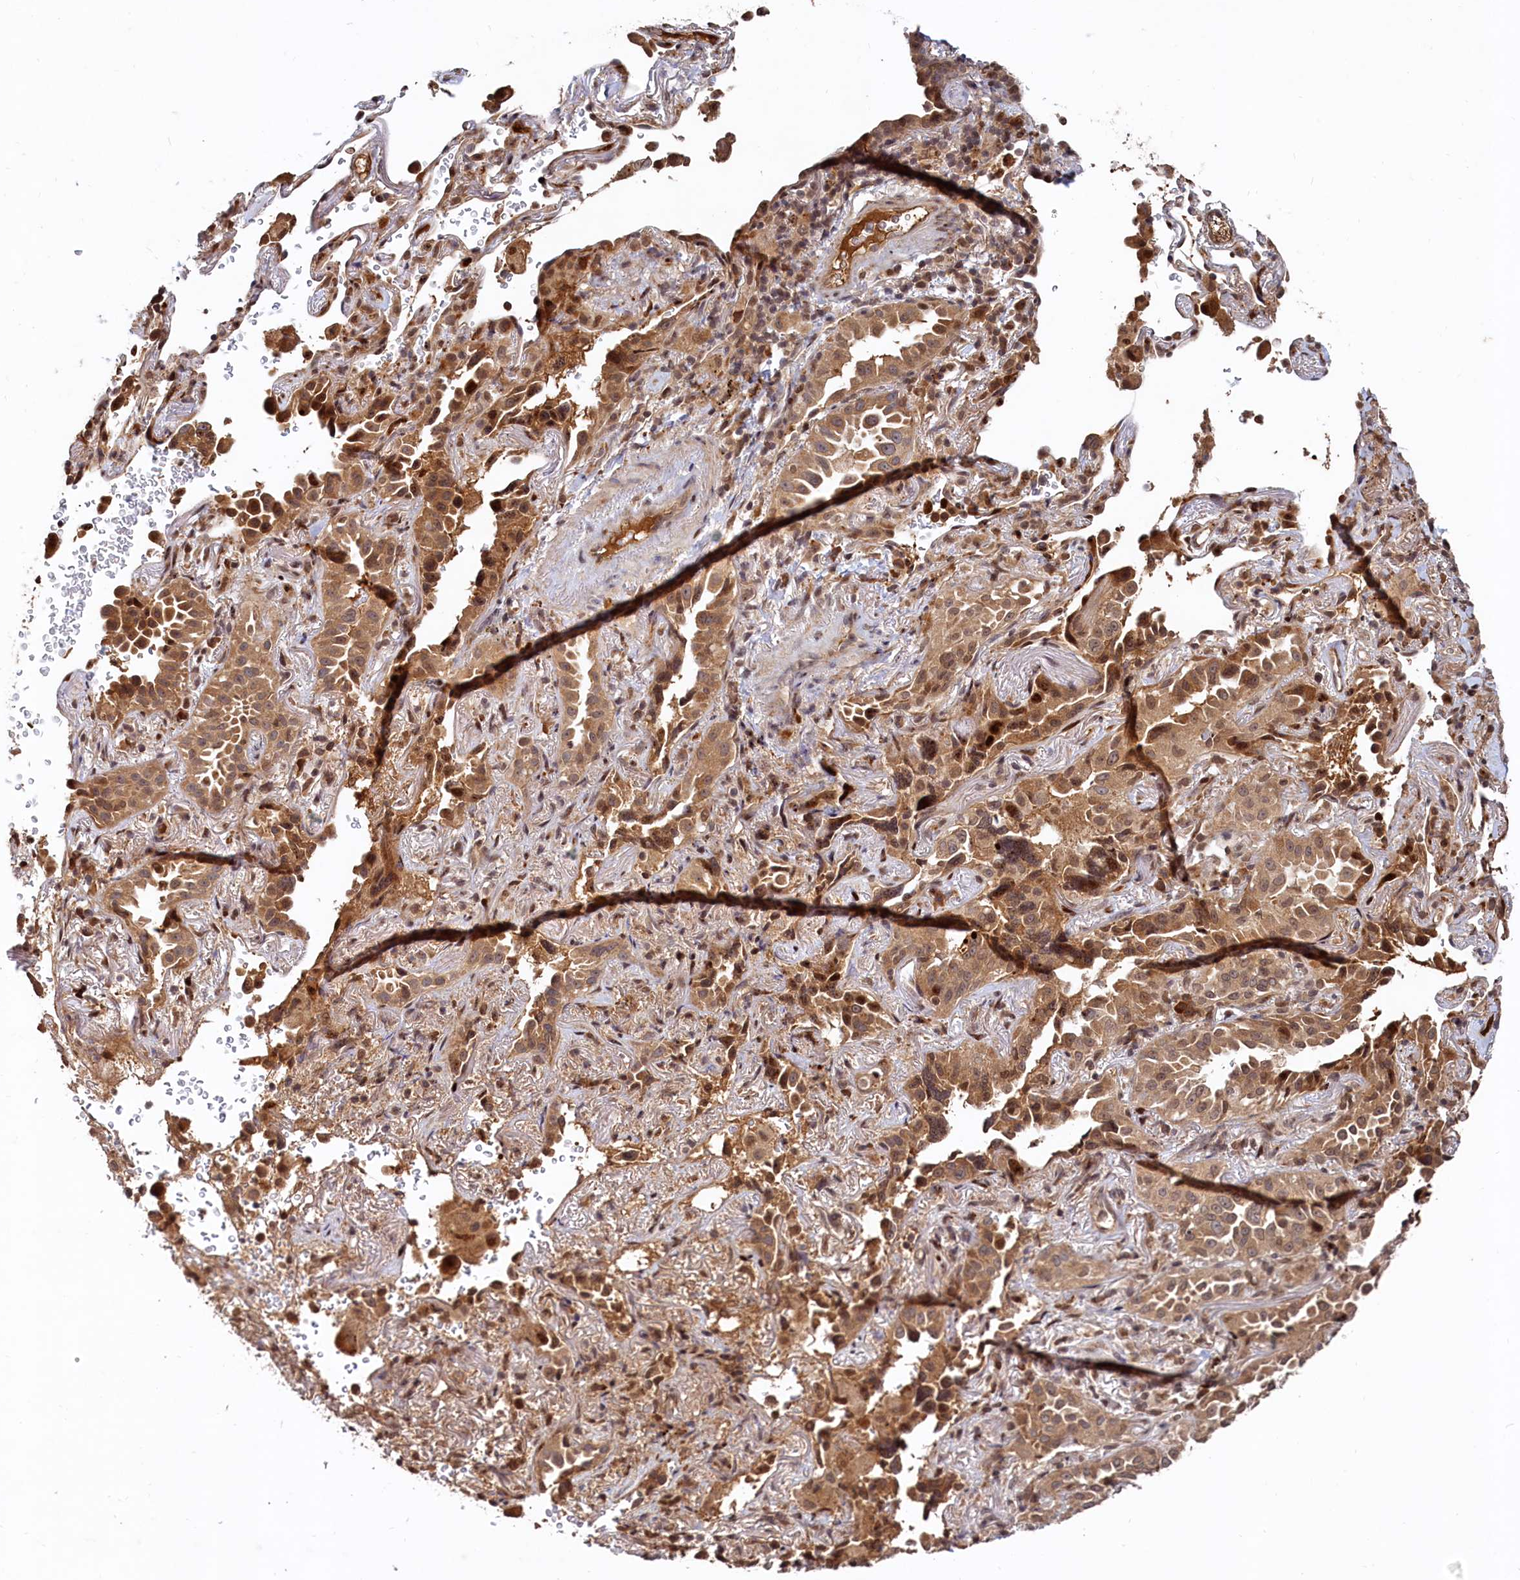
{"staining": {"intensity": "moderate", "quantity": ">75%", "location": "cytoplasmic/membranous"}, "tissue": "lung cancer", "cell_type": "Tumor cells", "image_type": "cancer", "snomed": [{"axis": "morphology", "description": "Adenocarcinoma, NOS"}, {"axis": "topography", "description": "Lung"}], "caption": "Human lung cancer (adenocarcinoma) stained with a protein marker reveals moderate staining in tumor cells.", "gene": "TRAPPC4", "patient": {"sex": "female", "age": 69}}